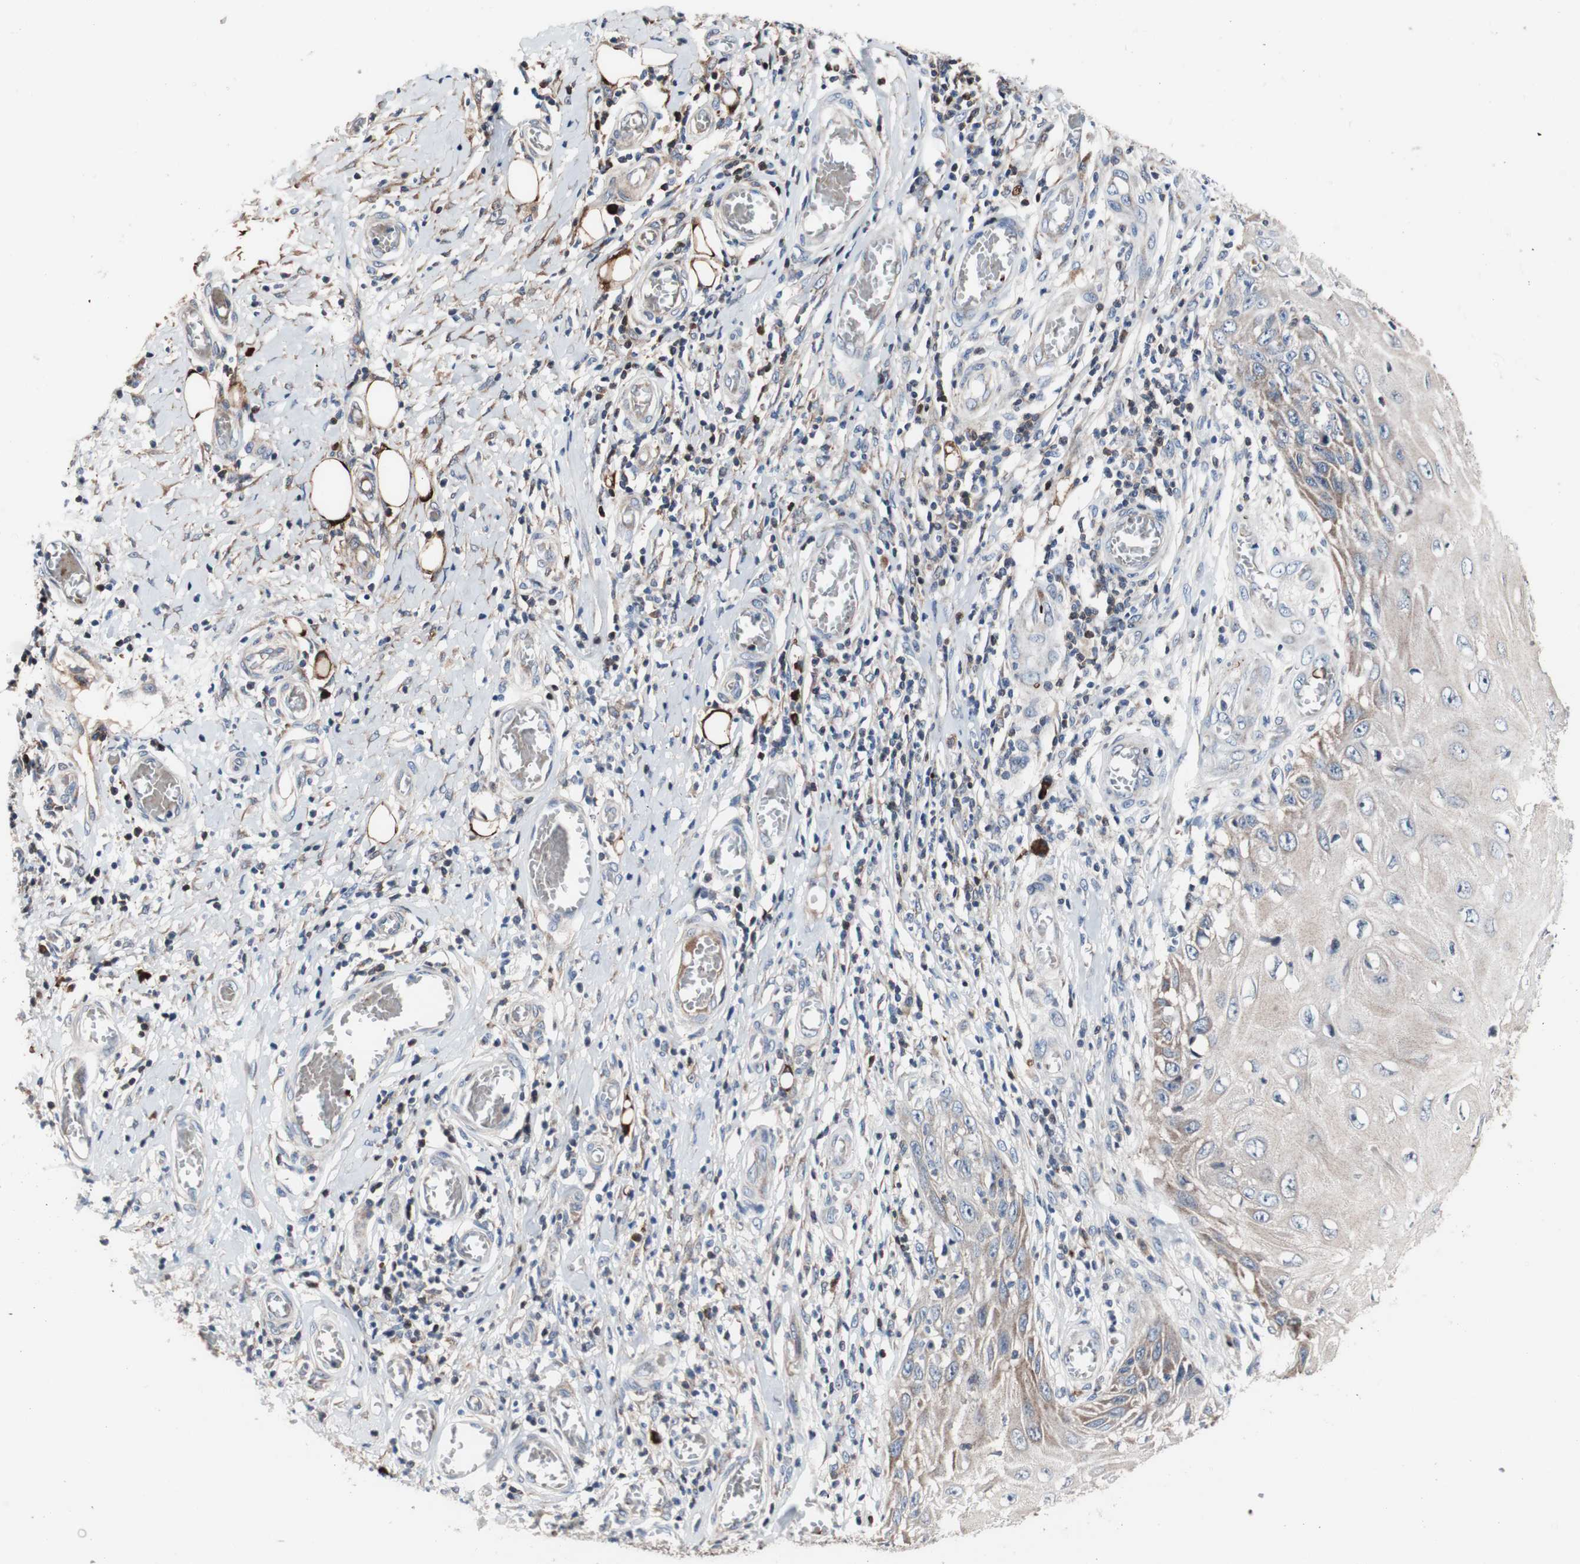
{"staining": {"intensity": "weak", "quantity": "25%-75%", "location": "cytoplasmic/membranous"}, "tissue": "skin cancer", "cell_type": "Tumor cells", "image_type": "cancer", "snomed": [{"axis": "morphology", "description": "Squamous cell carcinoma, NOS"}, {"axis": "topography", "description": "Skin"}], "caption": "Immunohistochemical staining of skin cancer exhibits weak cytoplasmic/membranous protein expression in approximately 25%-75% of tumor cells.", "gene": "PRDX2", "patient": {"sex": "female", "age": 73}}